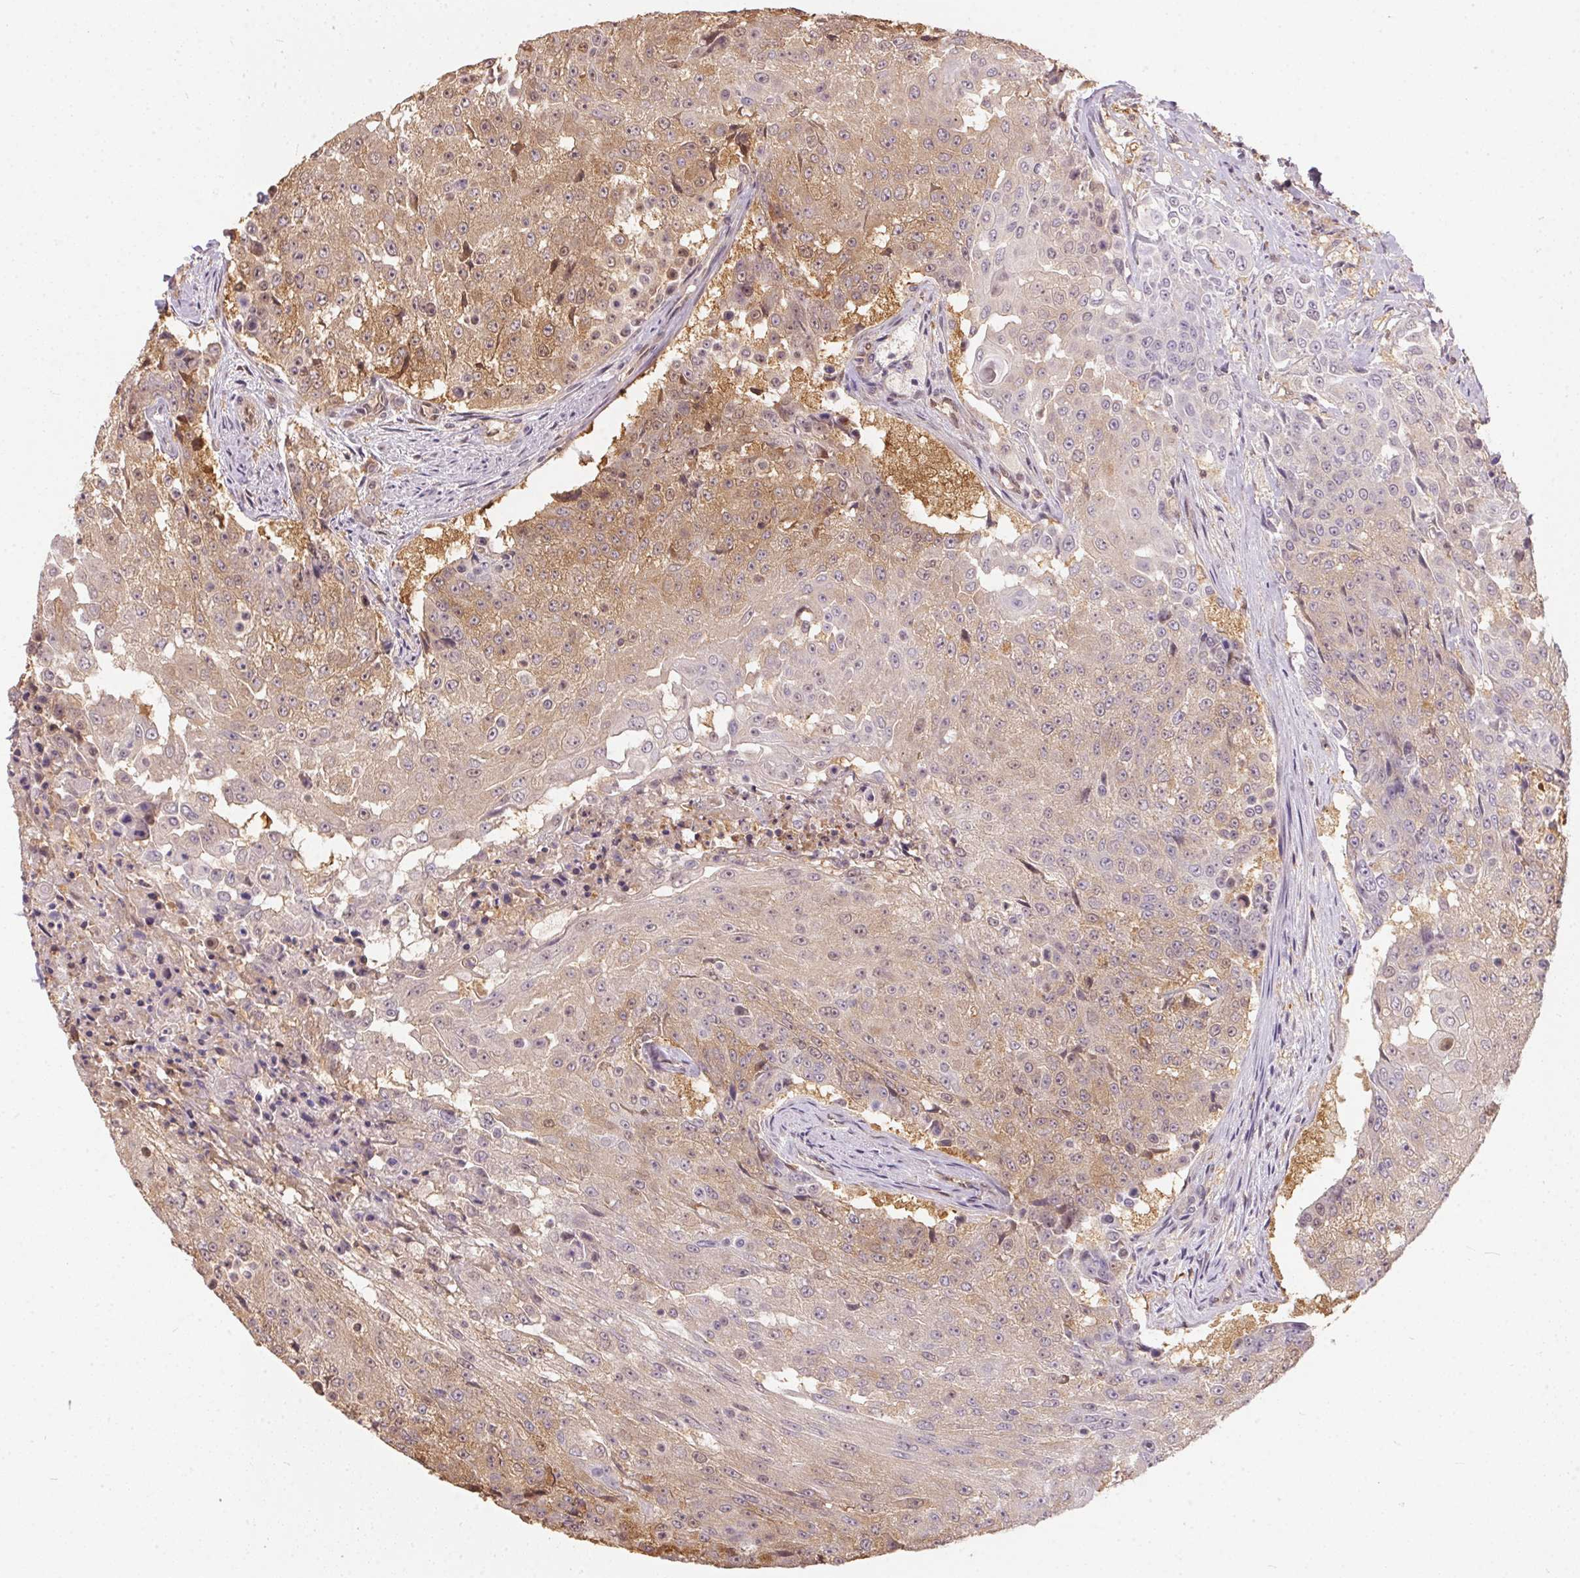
{"staining": {"intensity": "weak", "quantity": "25%-75%", "location": "cytoplasmic/membranous"}, "tissue": "urothelial cancer", "cell_type": "Tumor cells", "image_type": "cancer", "snomed": [{"axis": "morphology", "description": "Urothelial carcinoma, High grade"}, {"axis": "topography", "description": "Urinary bladder"}], "caption": "Immunohistochemistry (IHC) image of neoplastic tissue: human urothelial cancer stained using IHC exhibits low levels of weak protein expression localized specifically in the cytoplasmic/membranous of tumor cells, appearing as a cytoplasmic/membranous brown color.", "gene": "BLMH", "patient": {"sex": "female", "age": 63}}